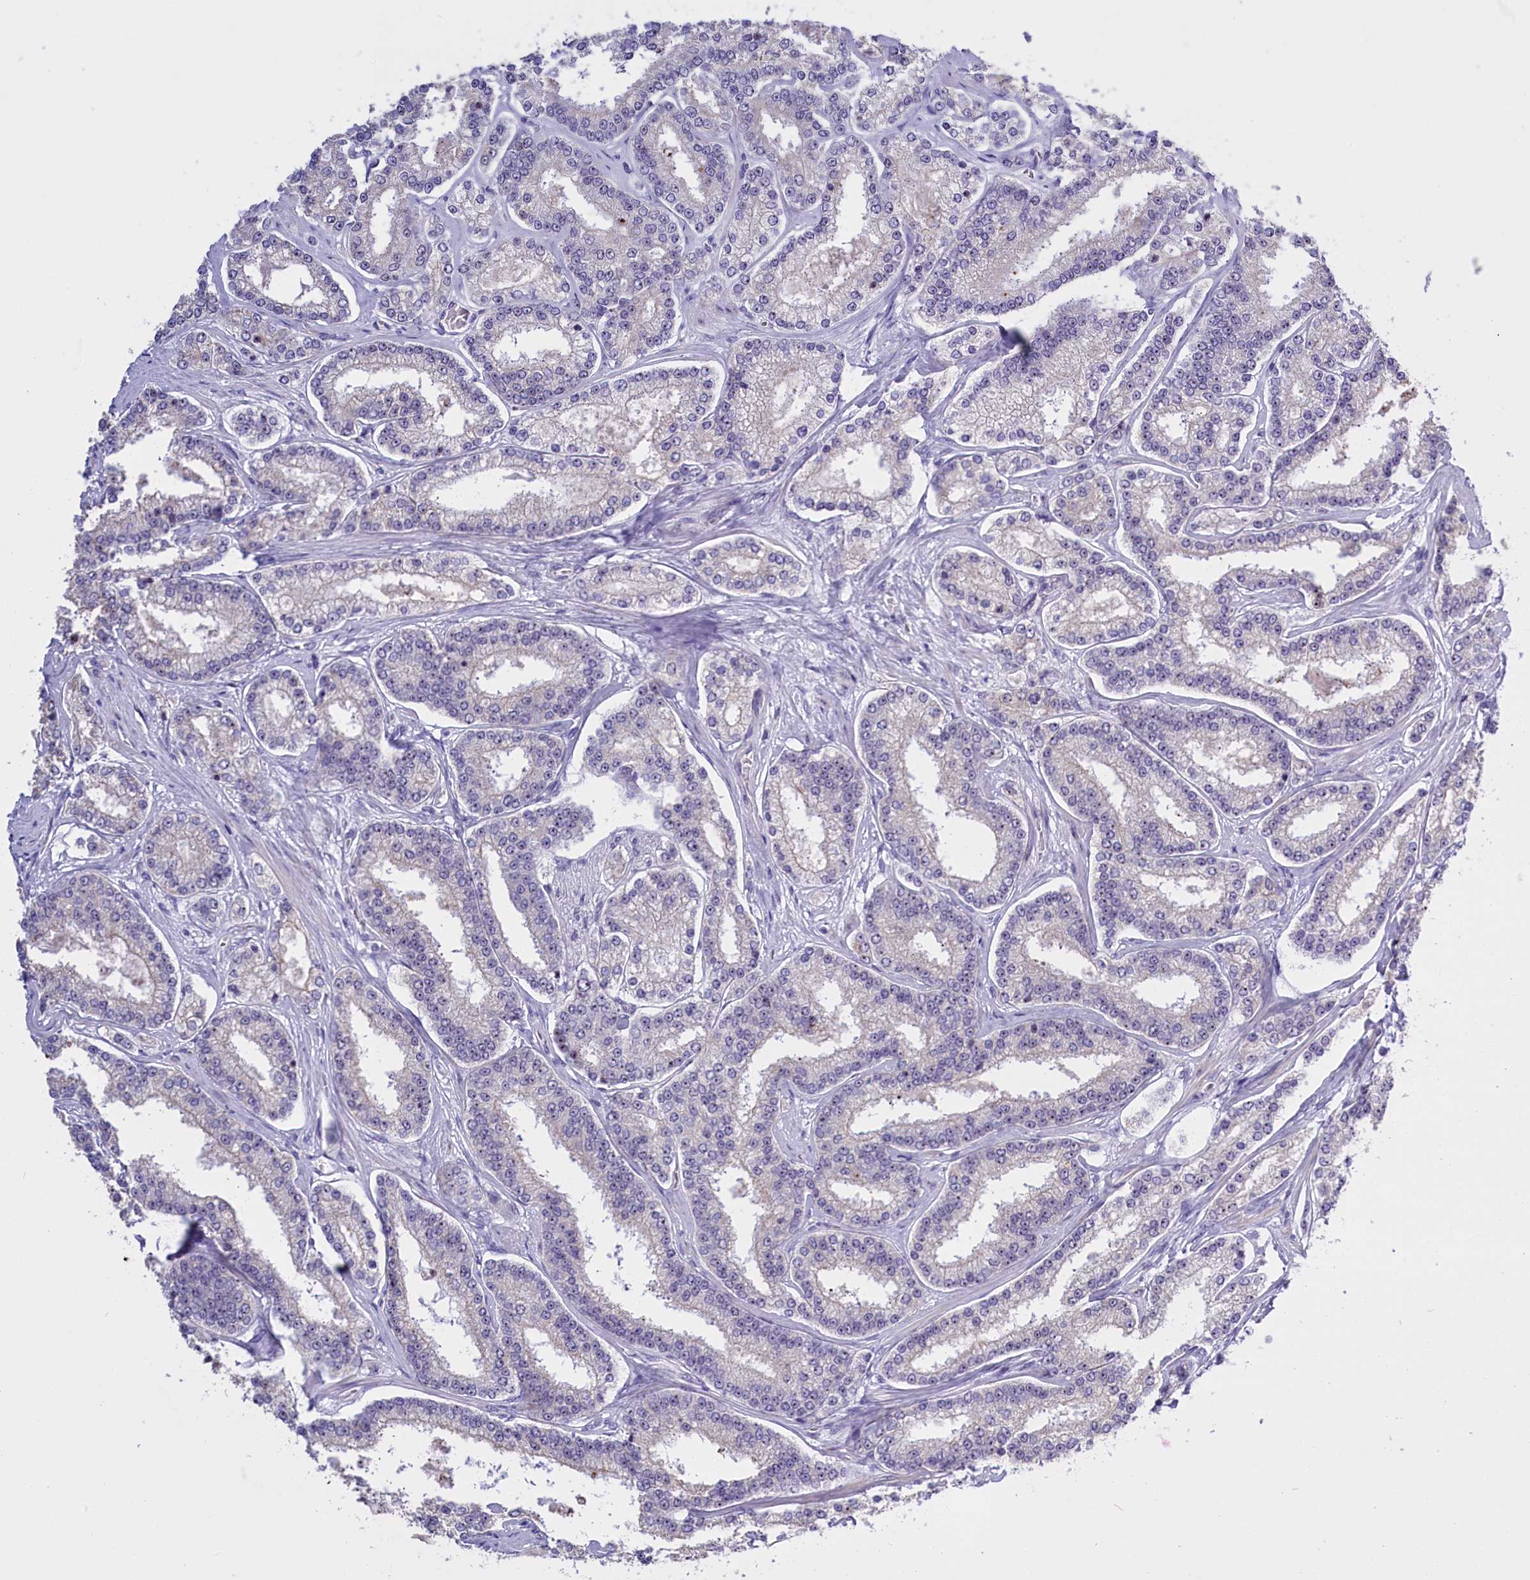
{"staining": {"intensity": "negative", "quantity": "none", "location": "none"}, "tissue": "prostate cancer", "cell_type": "Tumor cells", "image_type": "cancer", "snomed": [{"axis": "morphology", "description": "Normal tissue, NOS"}, {"axis": "morphology", "description": "Adenocarcinoma, High grade"}, {"axis": "topography", "description": "Prostate"}], "caption": "Immunohistochemical staining of prostate cancer (high-grade adenocarcinoma) shows no significant staining in tumor cells.", "gene": "TBL3", "patient": {"sex": "male", "age": 83}}